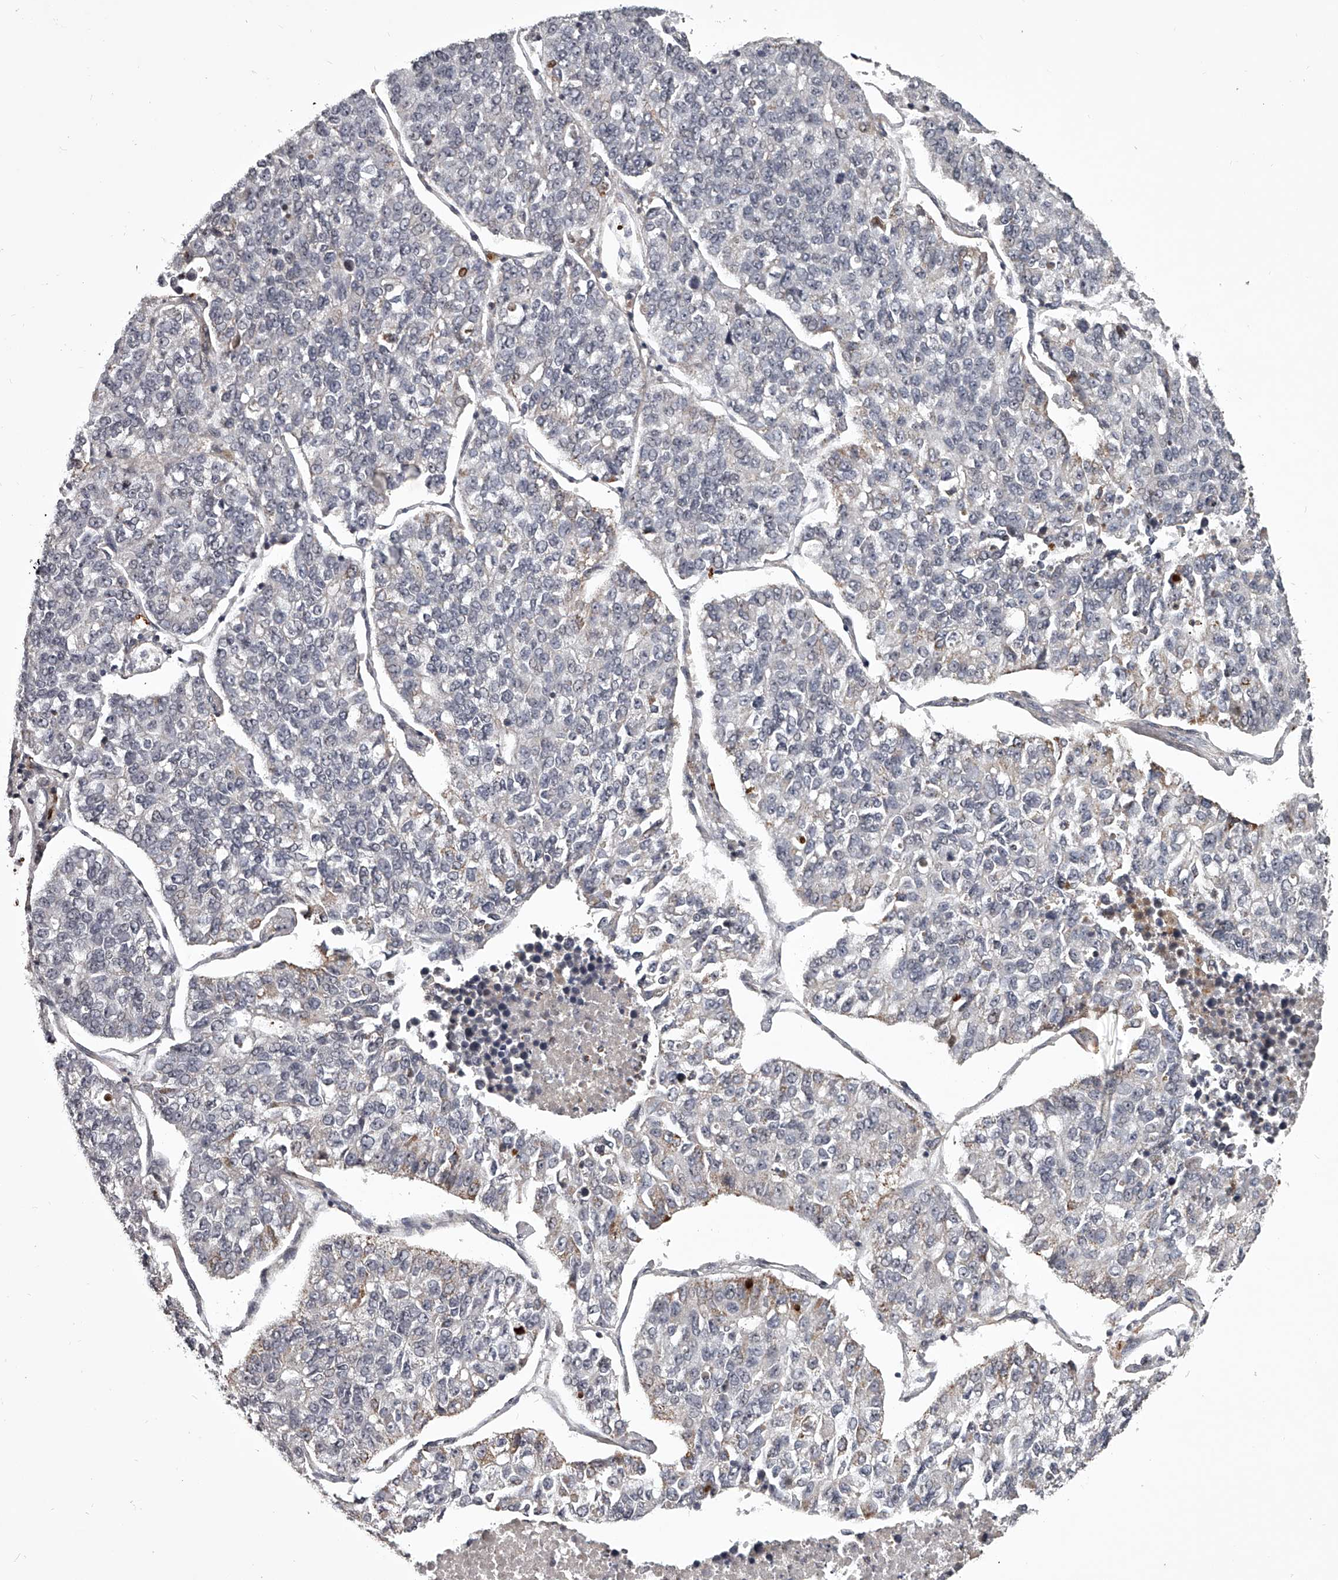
{"staining": {"intensity": "negative", "quantity": "none", "location": "none"}, "tissue": "lung cancer", "cell_type": "Tumor cells", "image_type": "cancer", "snomed": [{"axis": "morphology", "description": "Adenocarcinoma, NOS"}, {"axis": "topography", "description": "Lung"}], "caption": "Immunohistochemistry photomicrograph of human lung cancer stained for a protein (brown), which exhibits no staining in tumor cells. (Stains: DAB IHC with hematoxylin counter stain, Microscopy: brightfield microscopy at high magnification).", "gene": "RRP36", "patient": {"sex": "male", "age": 49}}